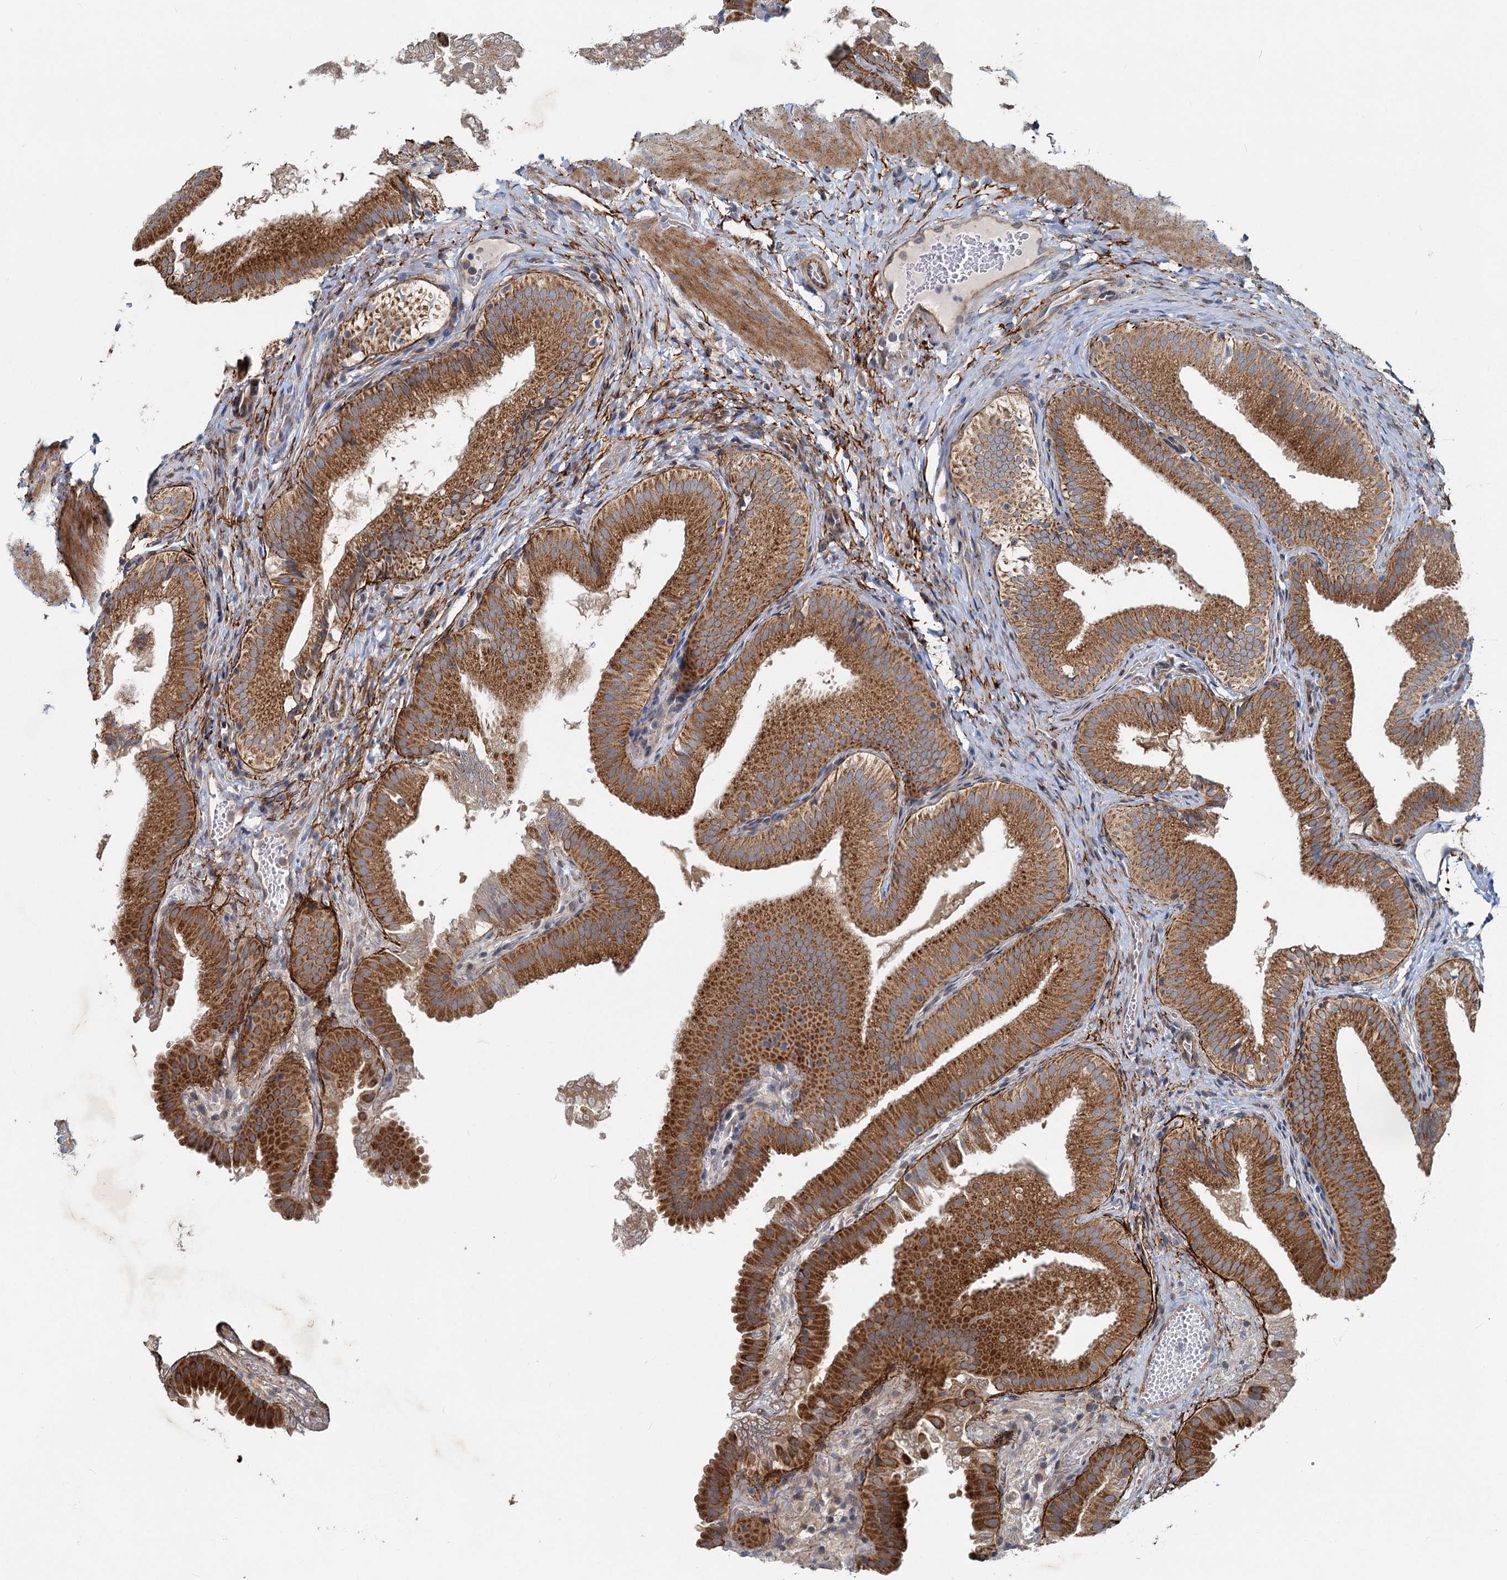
{"staining": {"intensity": "strong", "quantity": ">75%", "location": "cytoplasmic/membranous"}, "tissue": "gallbladder", "cell_type": "Glandular cells", "image_type": "normal", "snomed": [{"axis": "morphology", "description": "Normal tissue, NOS"}, {"axis": "topography", "description": "Gallbladder"}], "caption": "This photomicrograph exhibits IHC staining of normal human gallbladder, with high strong cytoplasmic/membranous positivity in about >75% of glandular cells.", "gene": "ADCY2", "patient": {"sex": "female", "age": 30}}